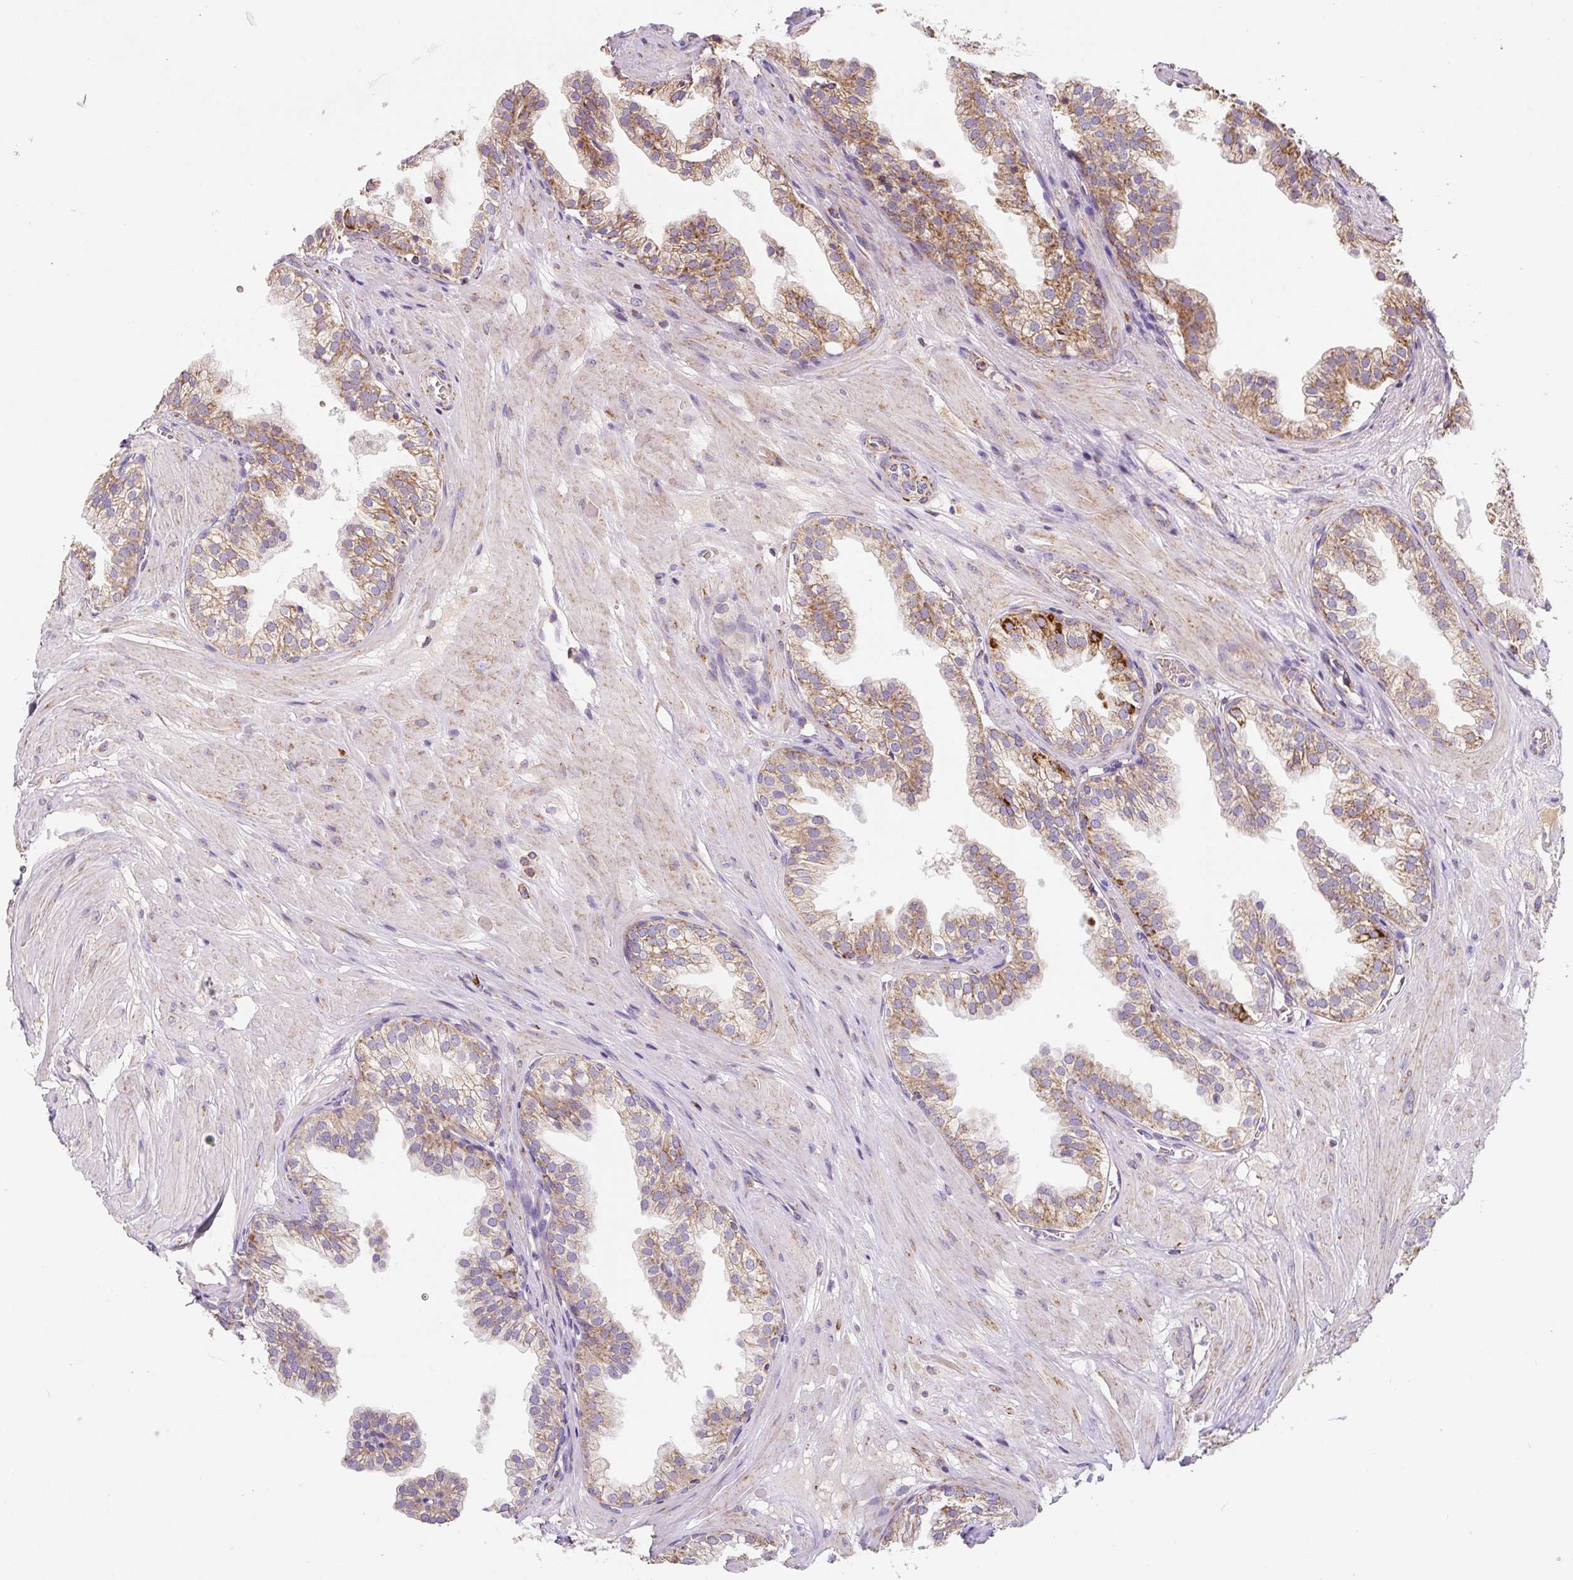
{"staining": {"intensity": "strong", "quantity": "25%-75%", "location": "cytoplasmic/membranous"}, "tissue": "prostate", "cell_type": "Glandular cells", "image_type": "normal", "snomed": [{"axis": "morphology", "description": "Normal tissue, NOS"}, {"axis": "topography", "description": "Prostate"}, {"axis": "topography", "description": "Peripheral nerve tissue"}], "caption": "Brown immunohistochemical staining in normal human prostate displays strong cytoplasmic/membranous staining in approximately 25%-75% of glandular cells.", "gene": "MT", "patient": {"sex": "male", "age": 55}}